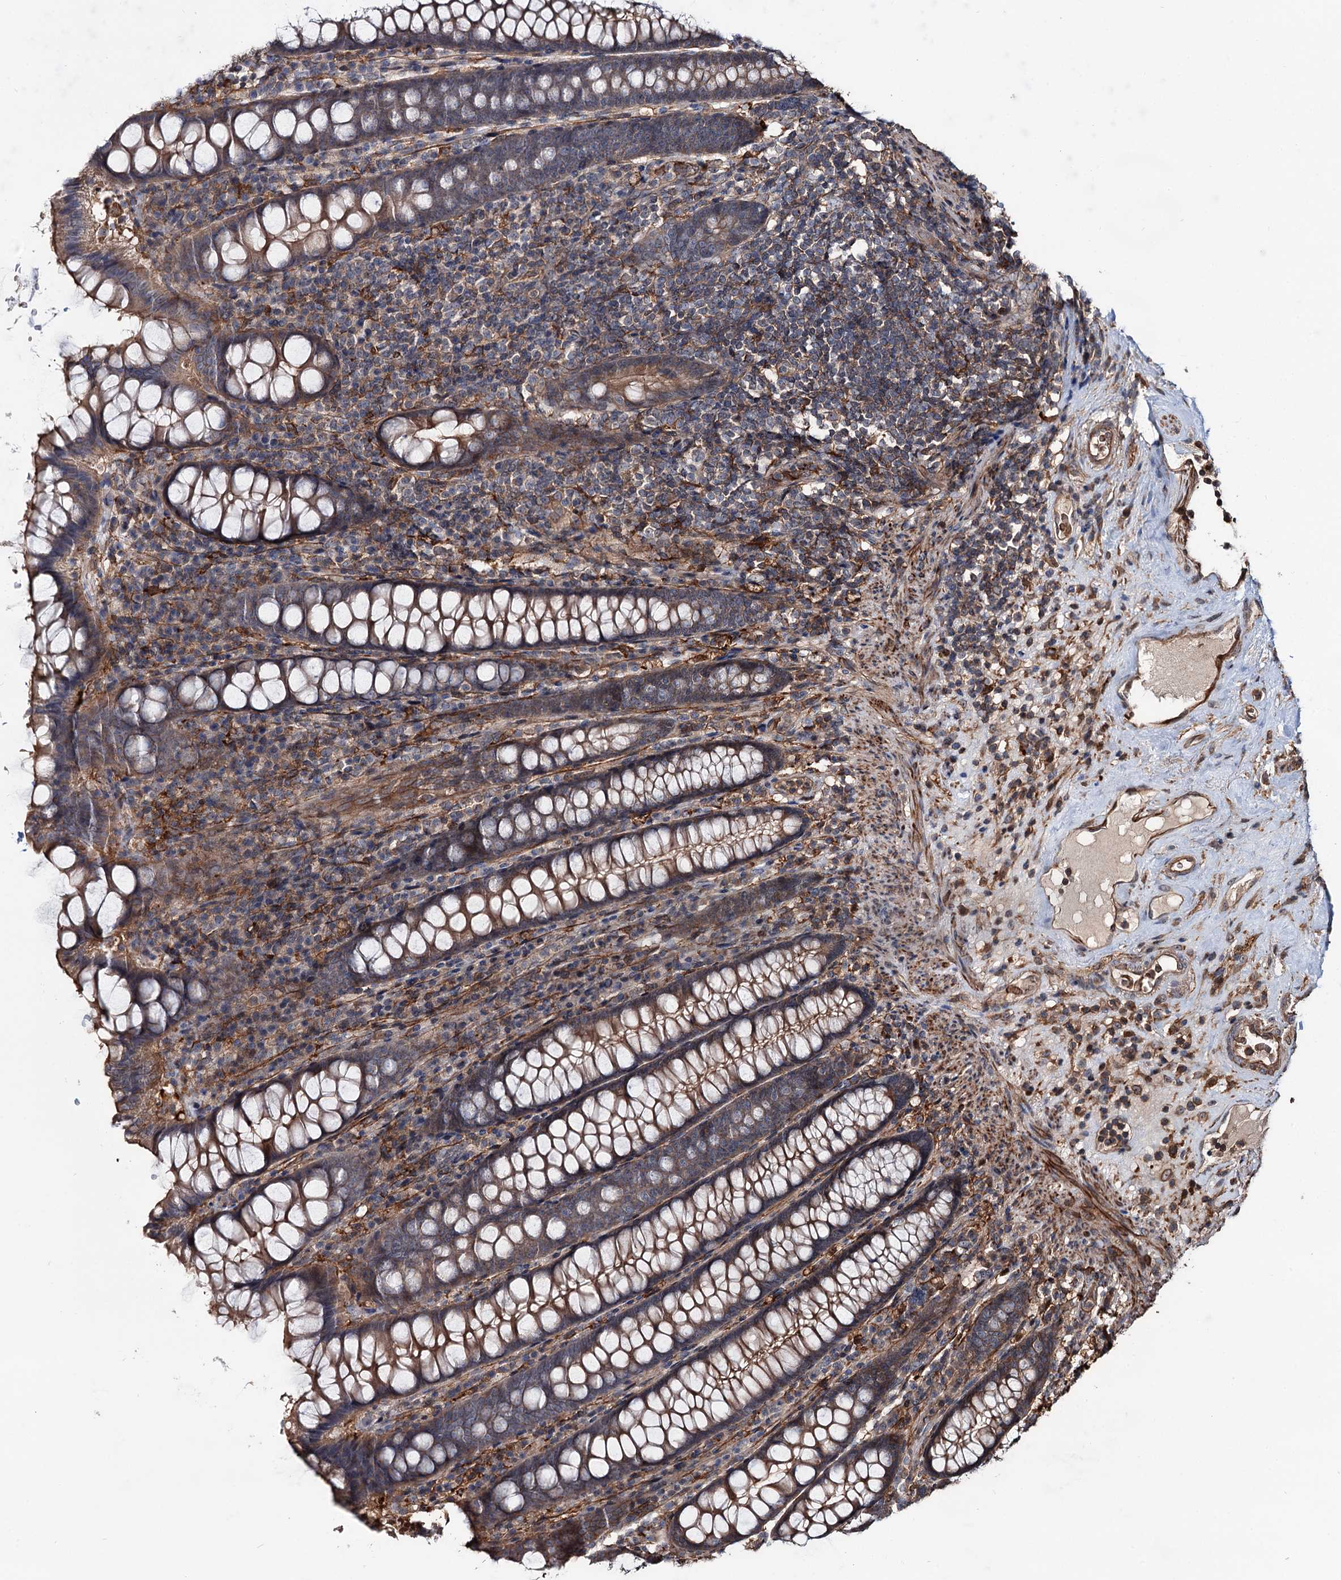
{"staining": {"intensity": "moderate", "quantity": ">75%", "location": "cytoplasmic/membranous"}, "tissue": "colon", "cell_type": "Endothelial cells", "image_type": "normal", "snomed": [{"axis": "morphology", "description": "Normal tissue, NOS"}, {"axis": "topography", "description": "Colon"}], "caption": "A medium amount of moderate cytoplasmic/membranous expression is present in about >75% of endothelial cells in benign colon. (Brightfield microscopy of DAB IHC at high magnification).", "gene": "GRIP1", "patient": {"sex": "female", "age": 79}}